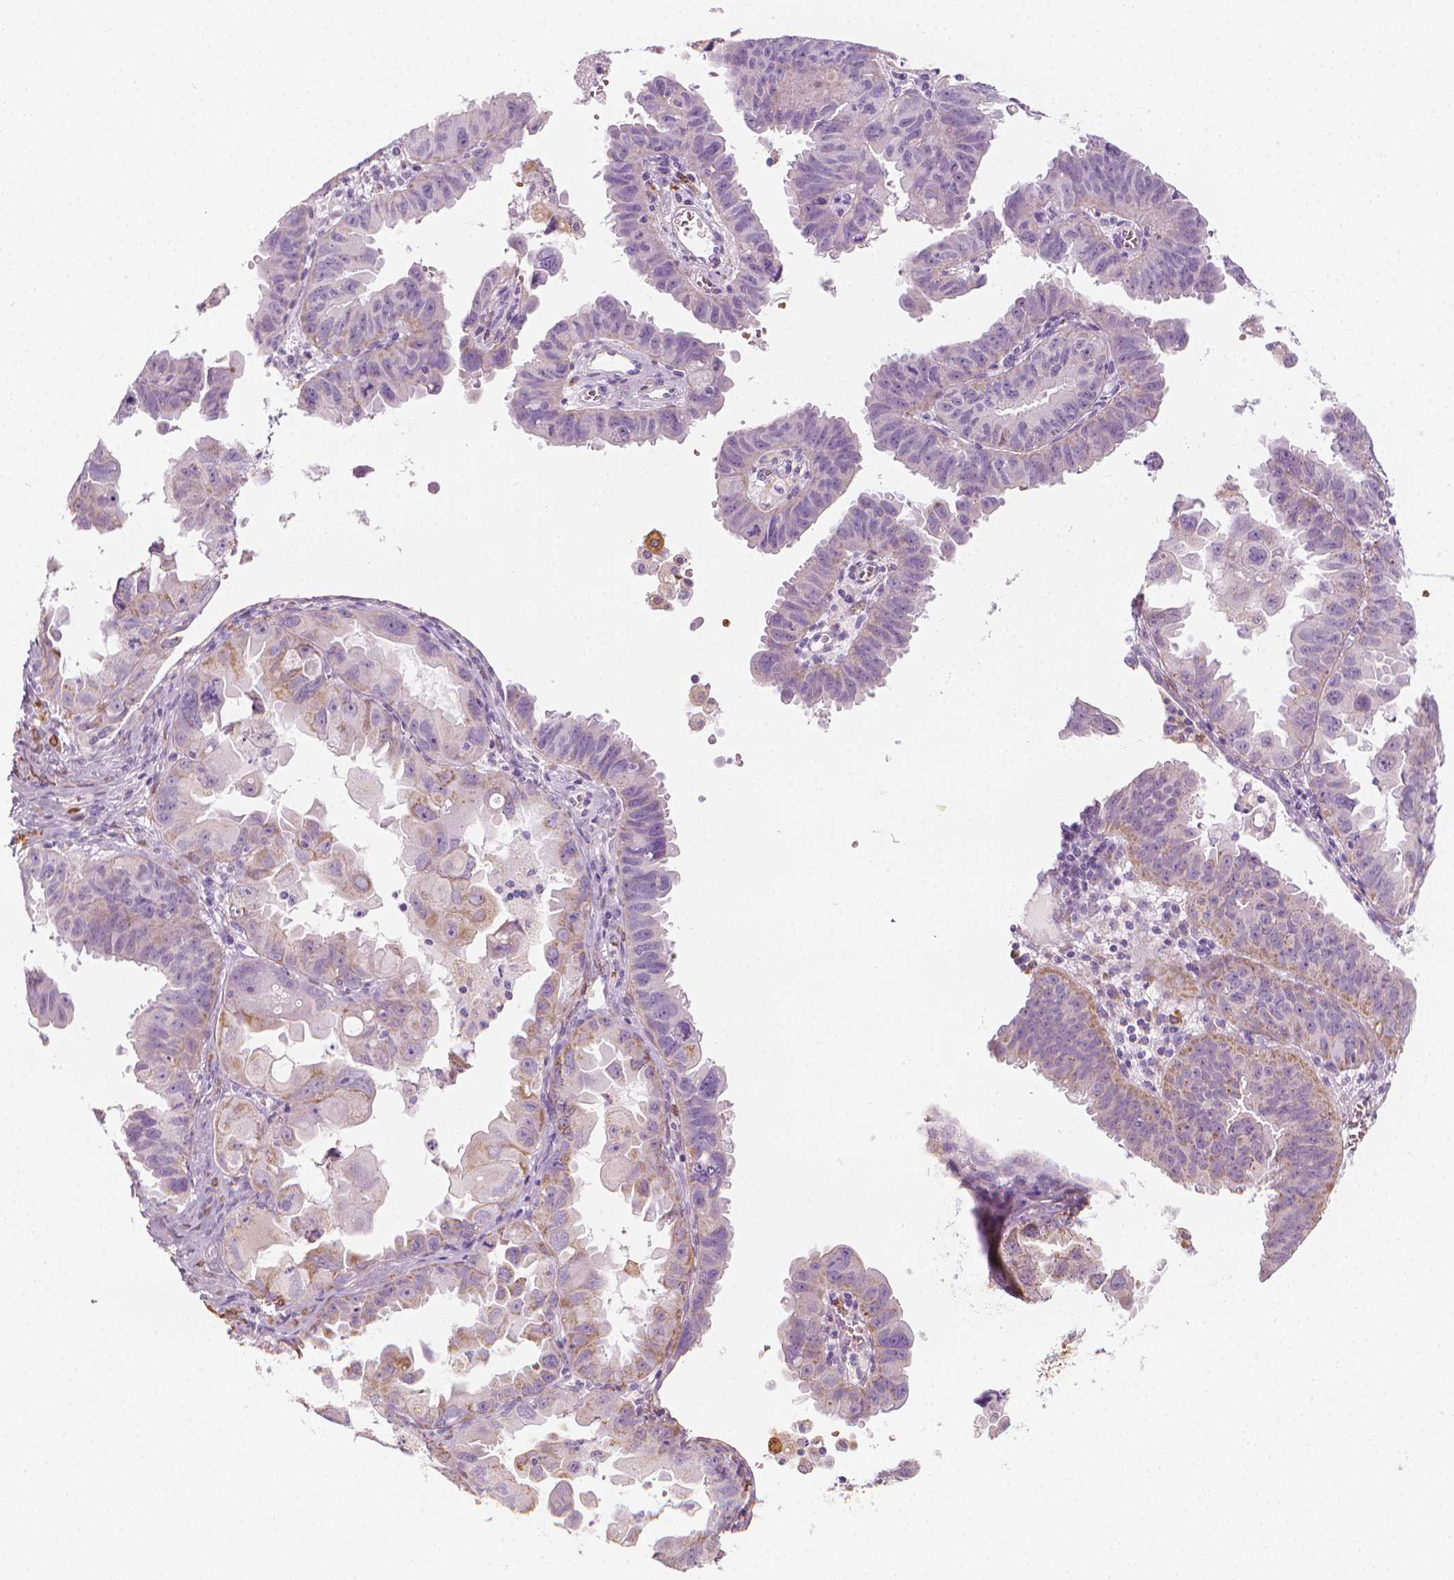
{"staining": {"intensity": "negative", "quantity": "none", "location": "none"}, "tissue": "ovarian cancer", "cell_type": "Tumor cells", "image_type": "cancer", "snomed": [{"axis": "morphology", "description": "Carcinoma, endometroid"}, {"axis": "topography", "description": "Ovary"}], "caption": "There is no significant expression in tumor cells of endometroid carcinoma (ovarian). (DAB (3,3'-diaminobenzidine) IHC visualized using brightfield microscopy, high magnification).", "gene": "CES1", "patient": {"sex": "female", "age": 85}}